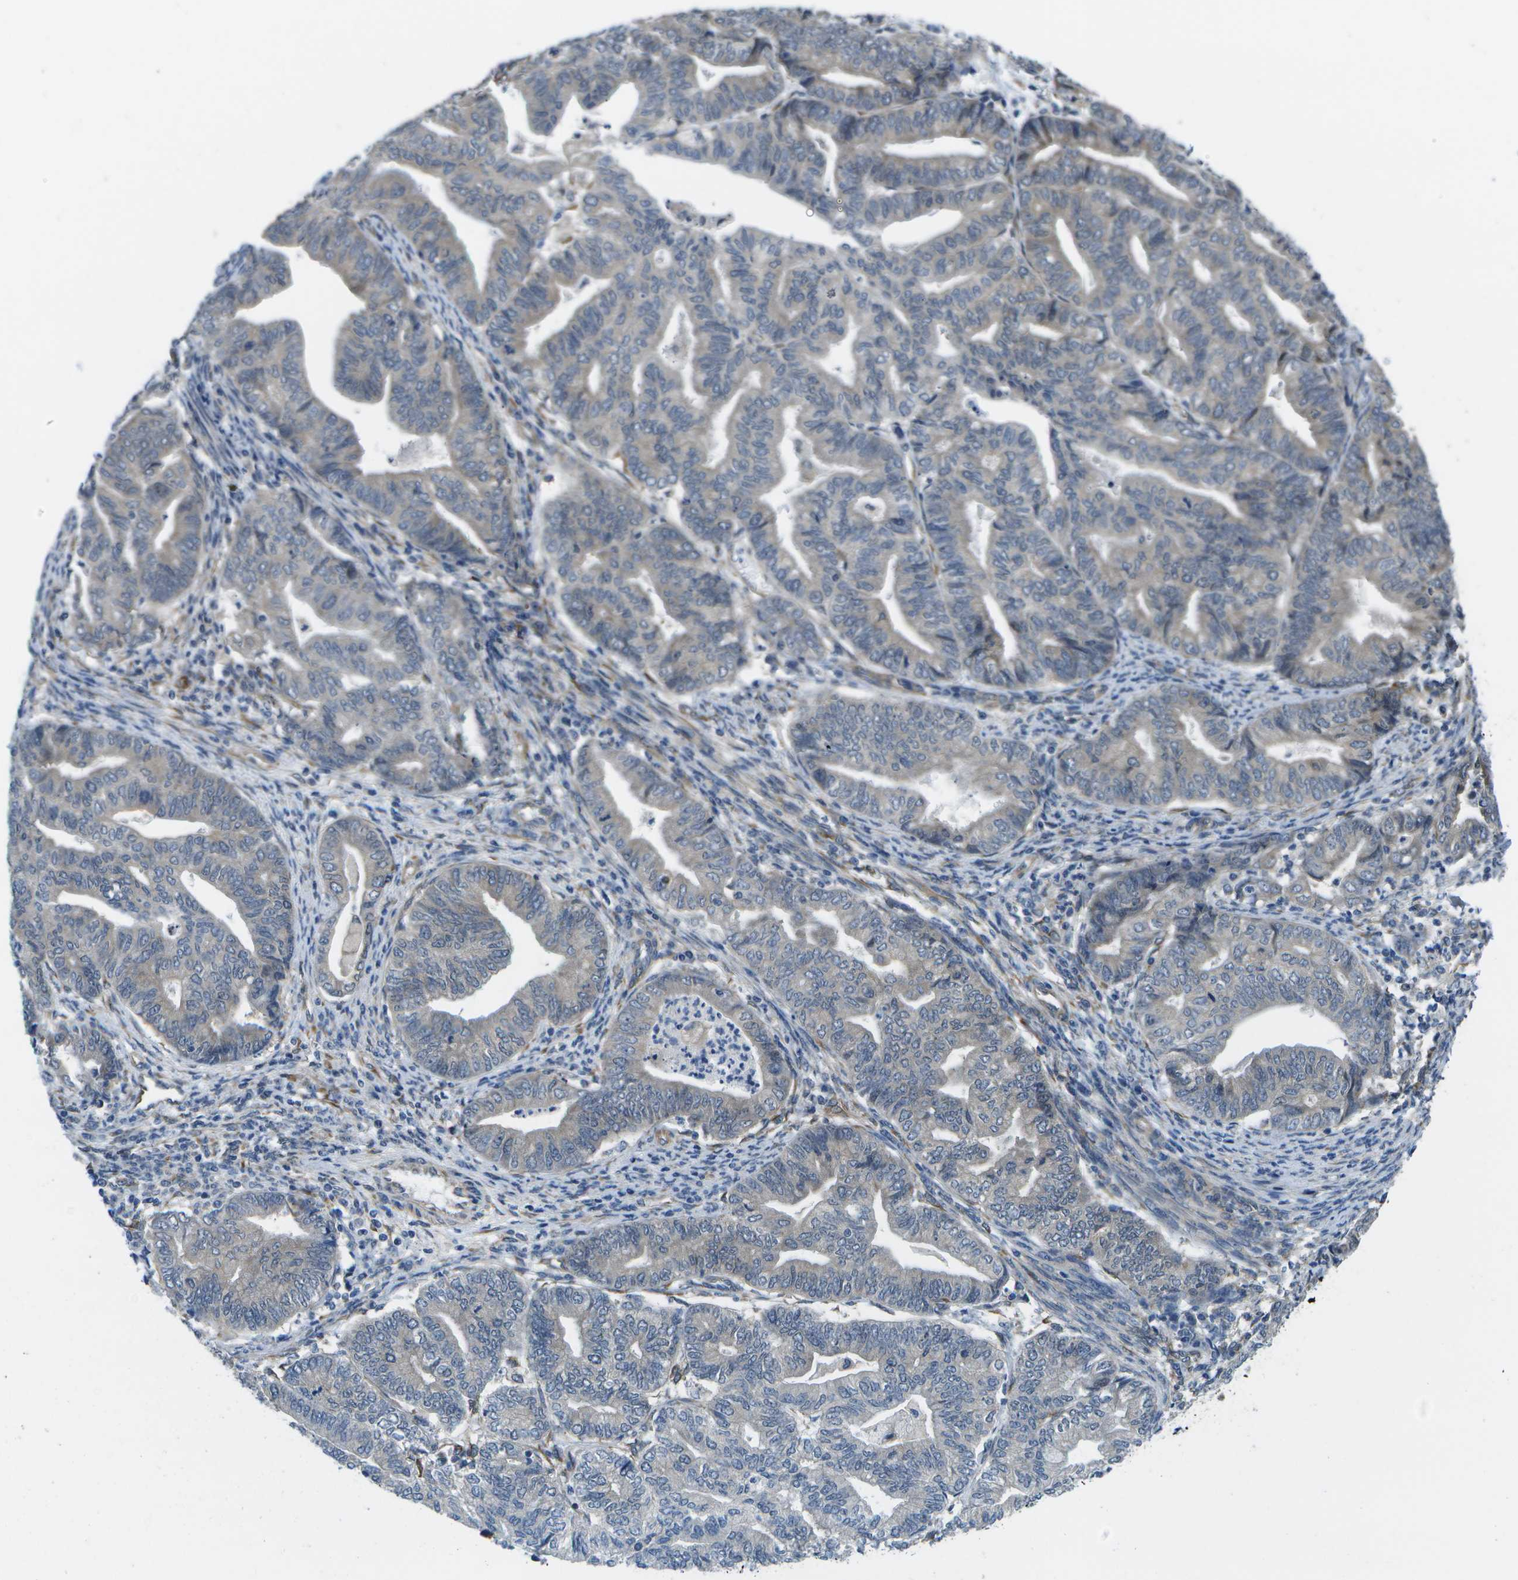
{"staining": {"intensity": "weak", "quantity": "<25%", "location": "cytoplasmic/membranous"}, "tissue": "endometrial cancer", "cell_type": "Tumor cells", "image_type": "cancer", "snomed": [{"axis": "morphology", "description": "Adenocarcinoma, NOS"}, {"axis": "topography", "description": "Endometrium"}], "caption": "Micrograph shows no protein staining in tumor cells of endometrial adenocarcinoma tissue.", "gene": "P3H1", "patient": {"sex": "female", "age": 79}}